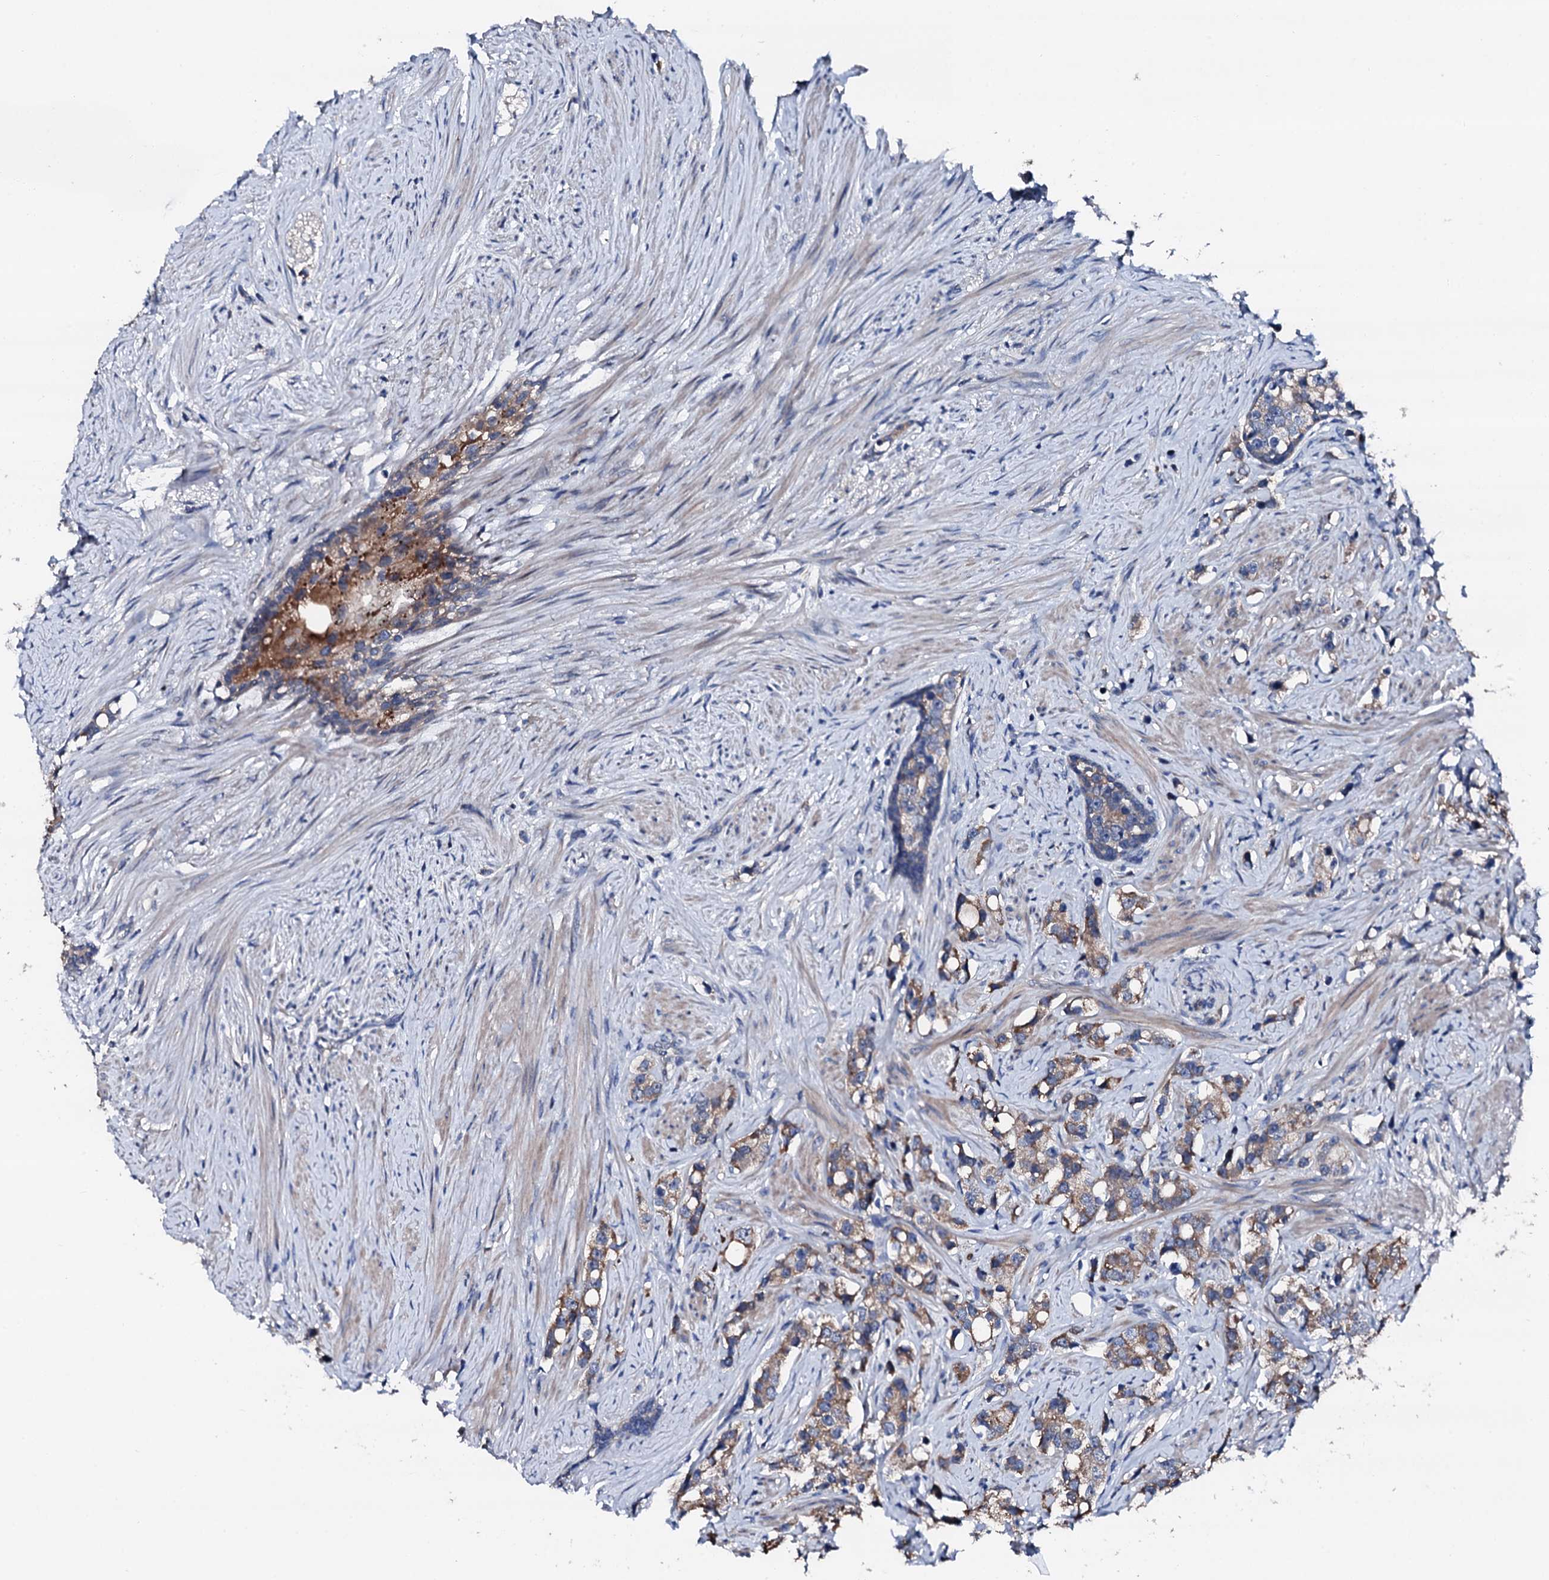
{"staining": {"intensity": "moderate", "quantity": ">75%", "location": "cytoplasmic/membranous"}, "tissue": "prostate cancer", "cell_type": "Tumor cells", "image_type": "cancer", "snomed": [{"axis": "morphology", "description": "Adenocarcinoma, High grade"}, {"axis": "topography", "description": "Prostate"}], "caption": "Immunohistochemistry (IHC) micrograph of neoplastic tissue: prostate high-grade adenocarcinoma stained using IHC demonstrates medium levels of moderate protein expression localized specifically in the cytoplasmic/membranous of tumor cells, appearing as a cytoplasmic/membranous brown color.", "gene": "TRAFD1", "patient": {"sex": "male", "age": 63}}